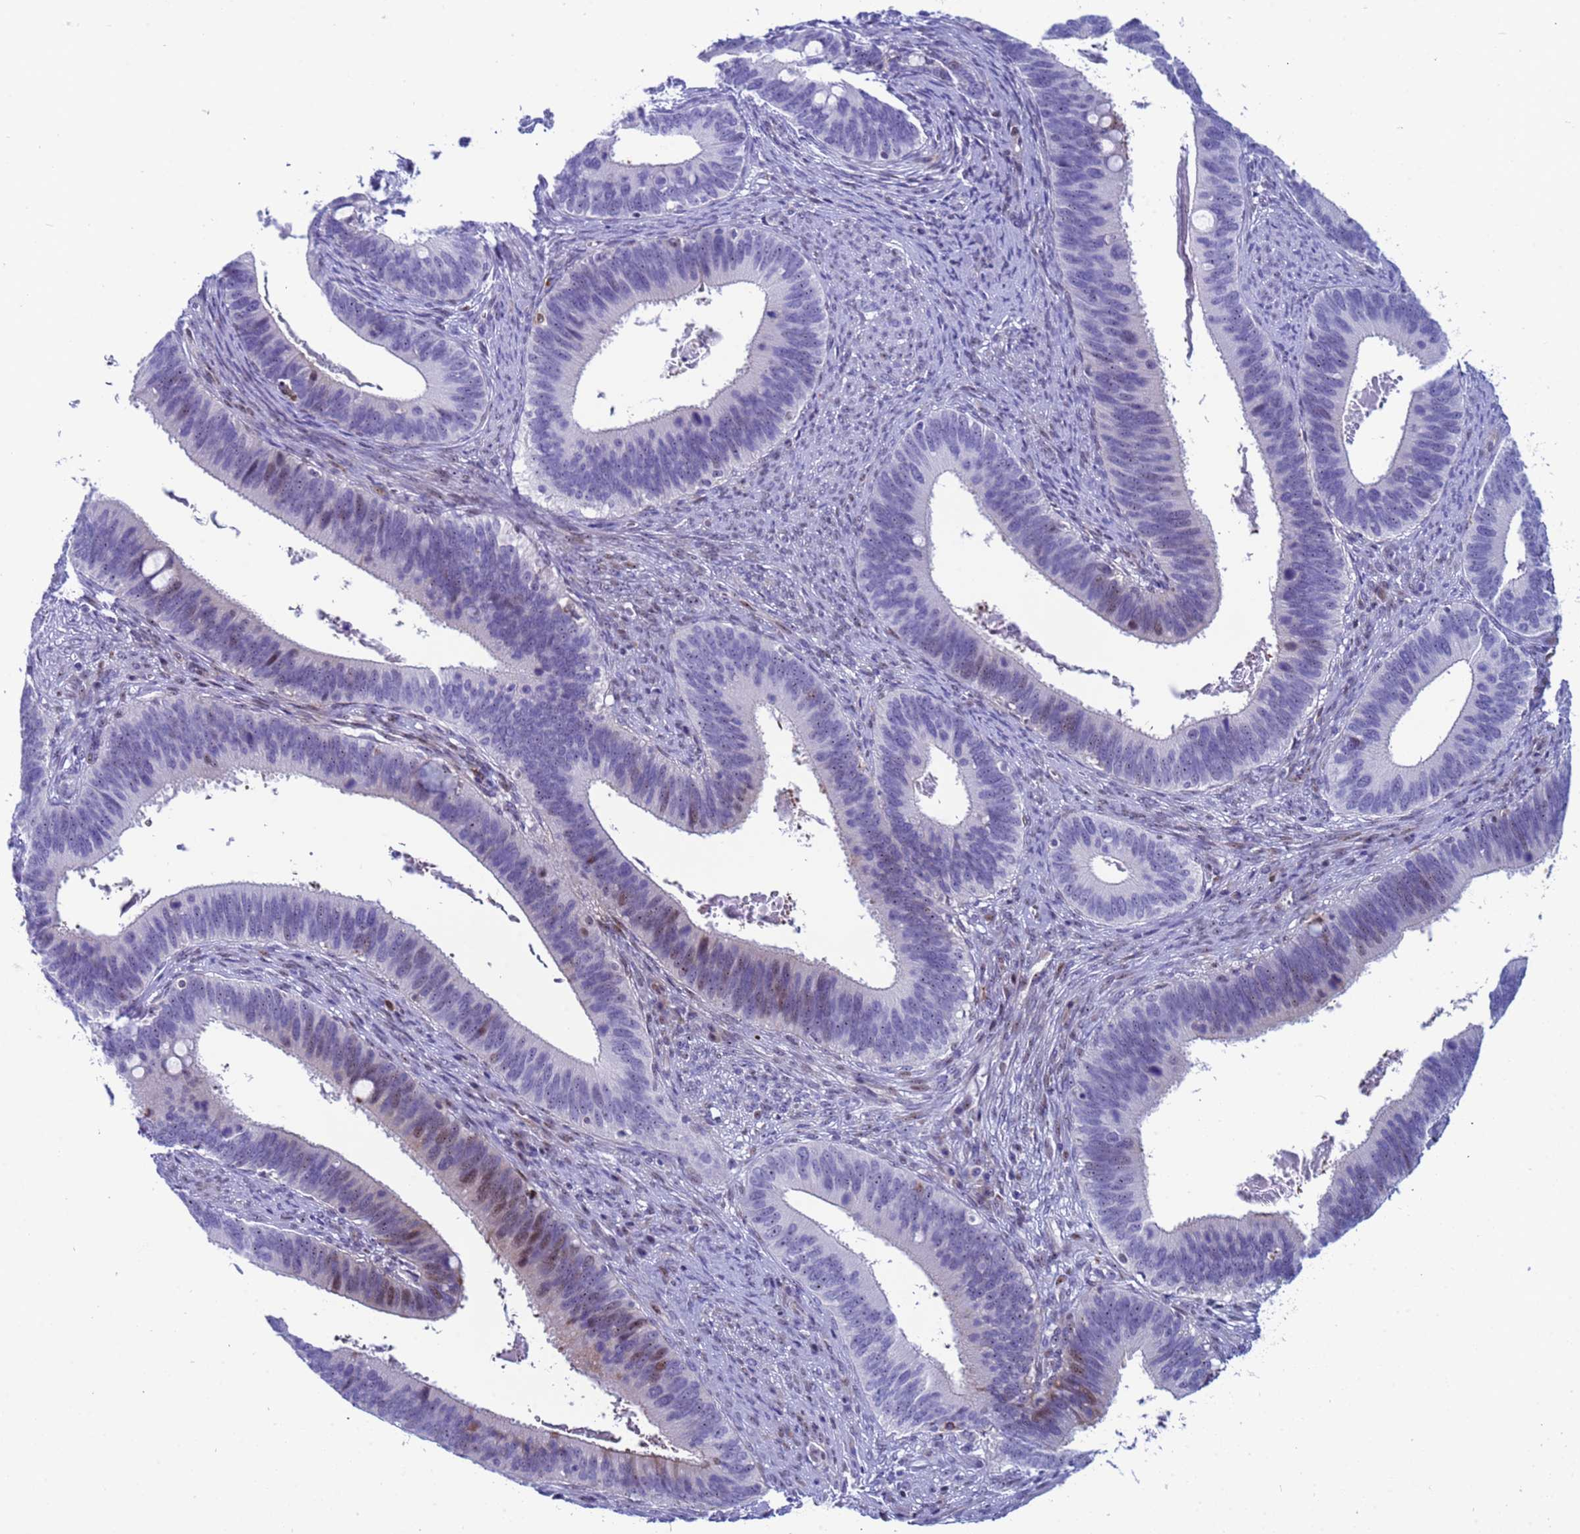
{"staining": {"intensity": "moderate", "quantity": "<25%", "location": "nuclear"}, "tissue": "cervical cancer", "cell_type": "Tumor cells", "image_type": "cancer", "snomed": [{"axis": "morphology", "description": "Adenocarcinoma, NOS"}, {"axis": "topography", "description": "Cervix"}], "caption": "Protein positivity by immunohistochemistry (IHC) shows moderate nuclear expression in about <25% of tumor cells in cervical adenocarcinoma. (DAB (3,3'-diaminobenzidine) IHC with brightfield microscopy, high magnification).", "gene": "POP5", "patient": {"sex": "female", "age": 42}}